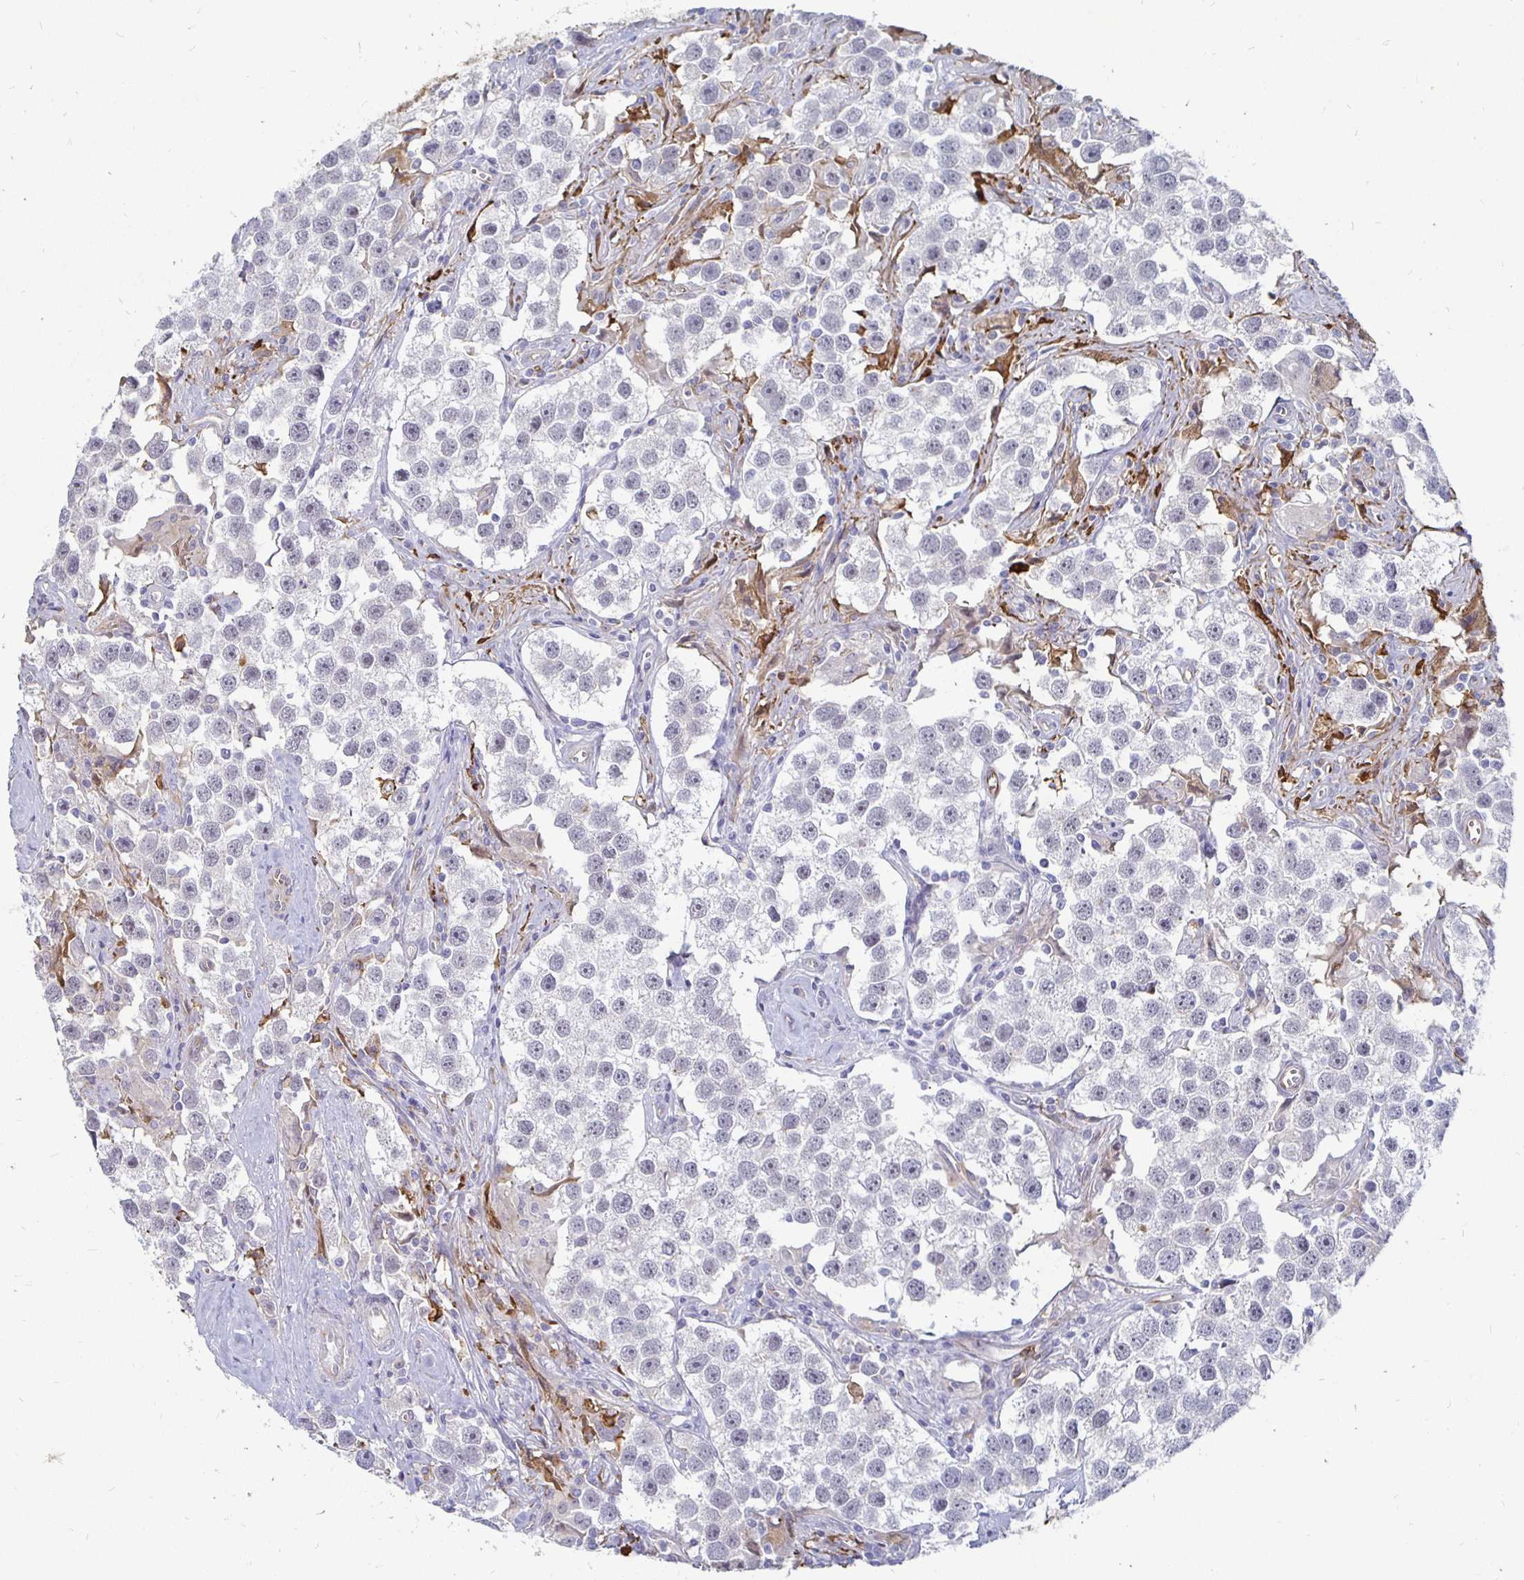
{"staining": {"intensity": "negative", "quantity": "none", "location": "none"}, "tissue": "testis cancer", "cell_type": "Tumor cells", "image_type": "cancer", "snomed": [{"axis": "morphology", "description": "Seminoma, NOS"}, {"axis": "topography", "description": "Testis"}], "caption": "DAB immunohistochemical staining of testis cancer (seminoma) demonstrates no significant staining in tumor cells.", "gene": "CCDC85A", "patient": {"sex": "male", "age": 49}}